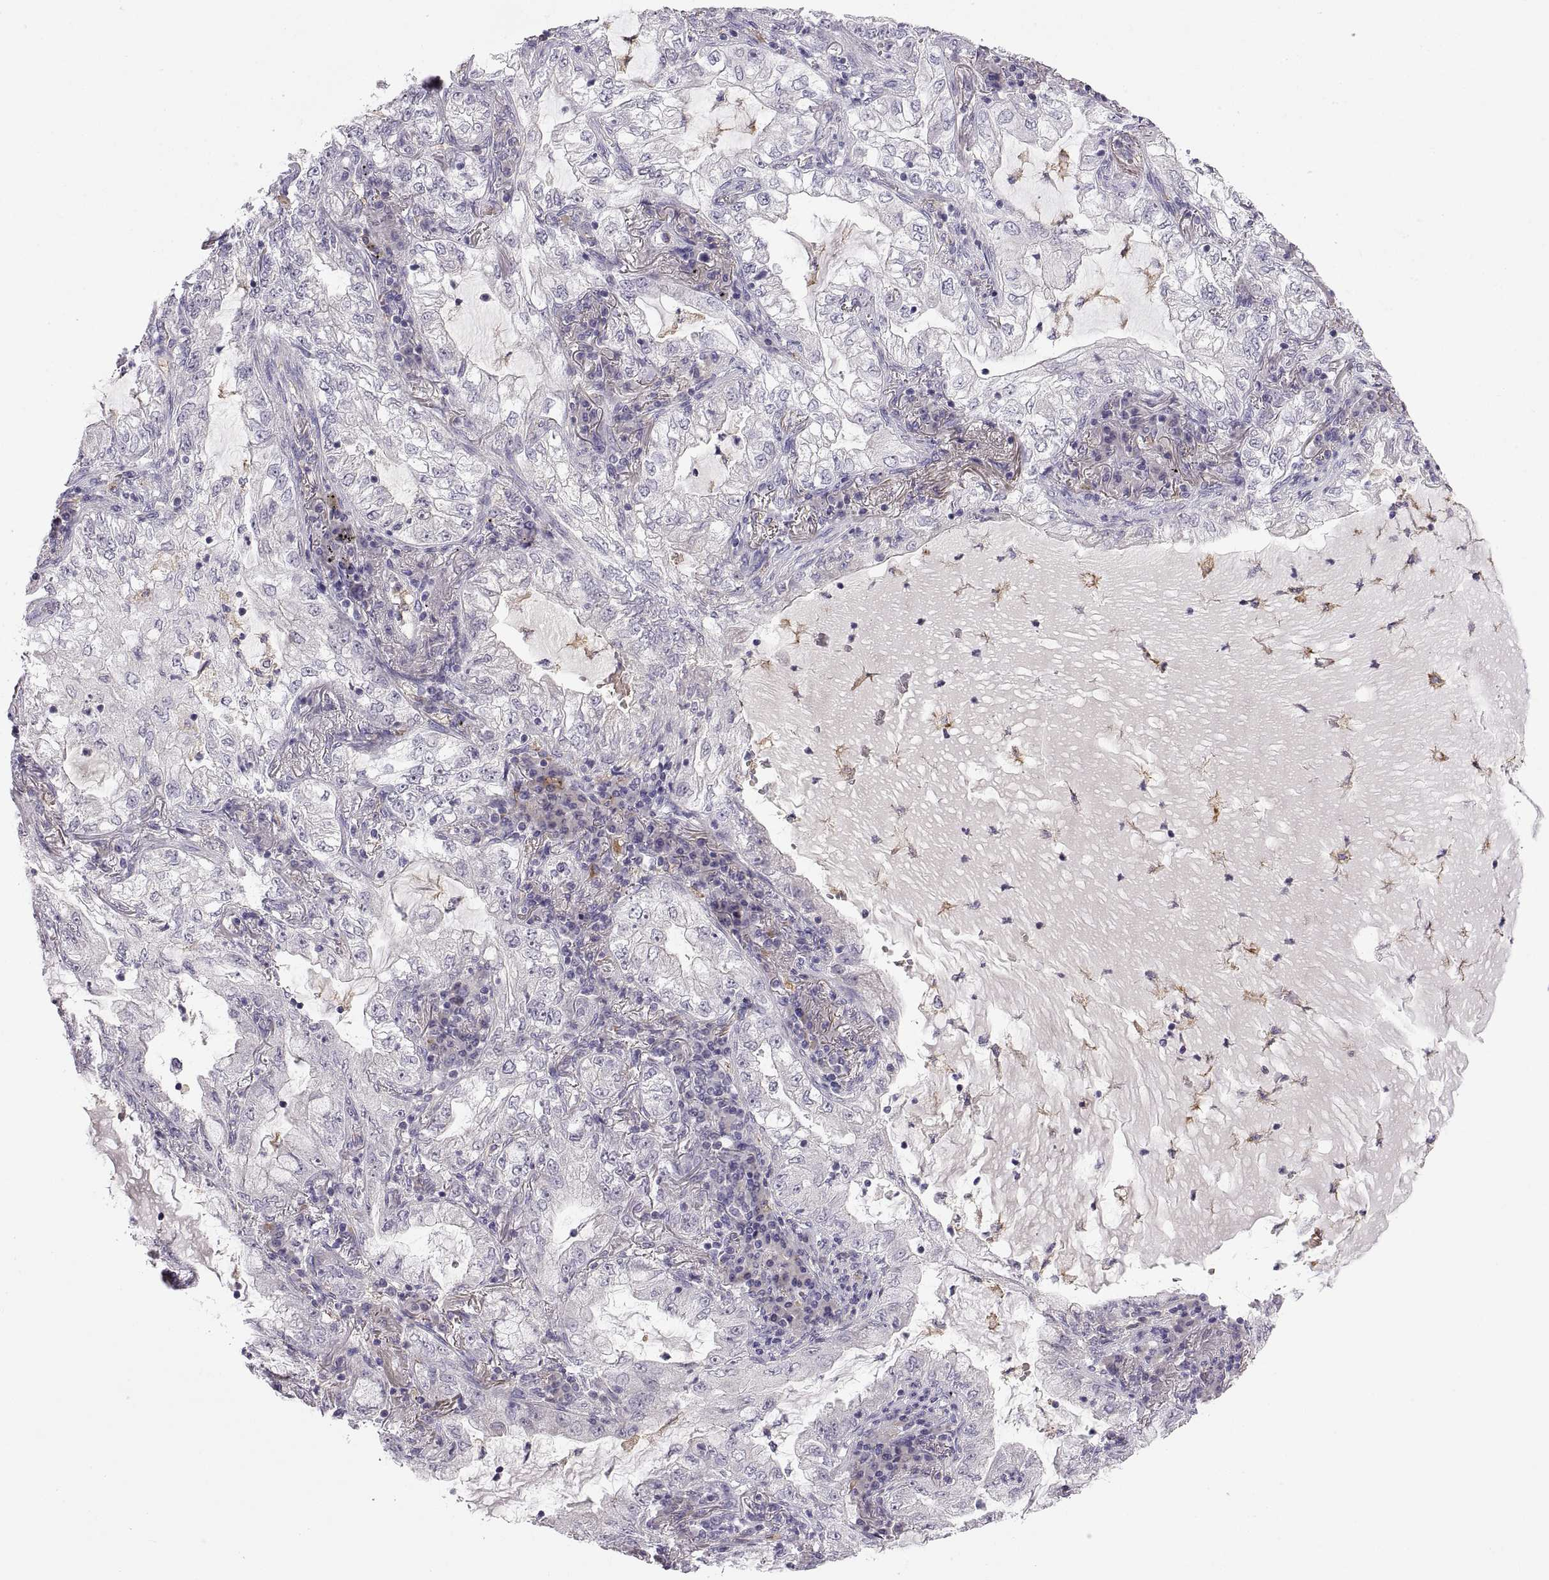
{"staining": {"intensity": "negative", "quantity": "none", "location": "none"}, "tissue": "lung cancer", "cell_type": "Tumor cells", "image_type": "cancer", "snomed": [{"axis": "morphology", "description": "Adenocarcinoma, NOS"}, {"axis": "topography", "description": "Lung"}], "caption": "This is an IHC histopathology image of human lung cancer. There is no positivity in tumor cells.", "gene": "MEIOC", "patient": {"sex": "female", "age": 73}}